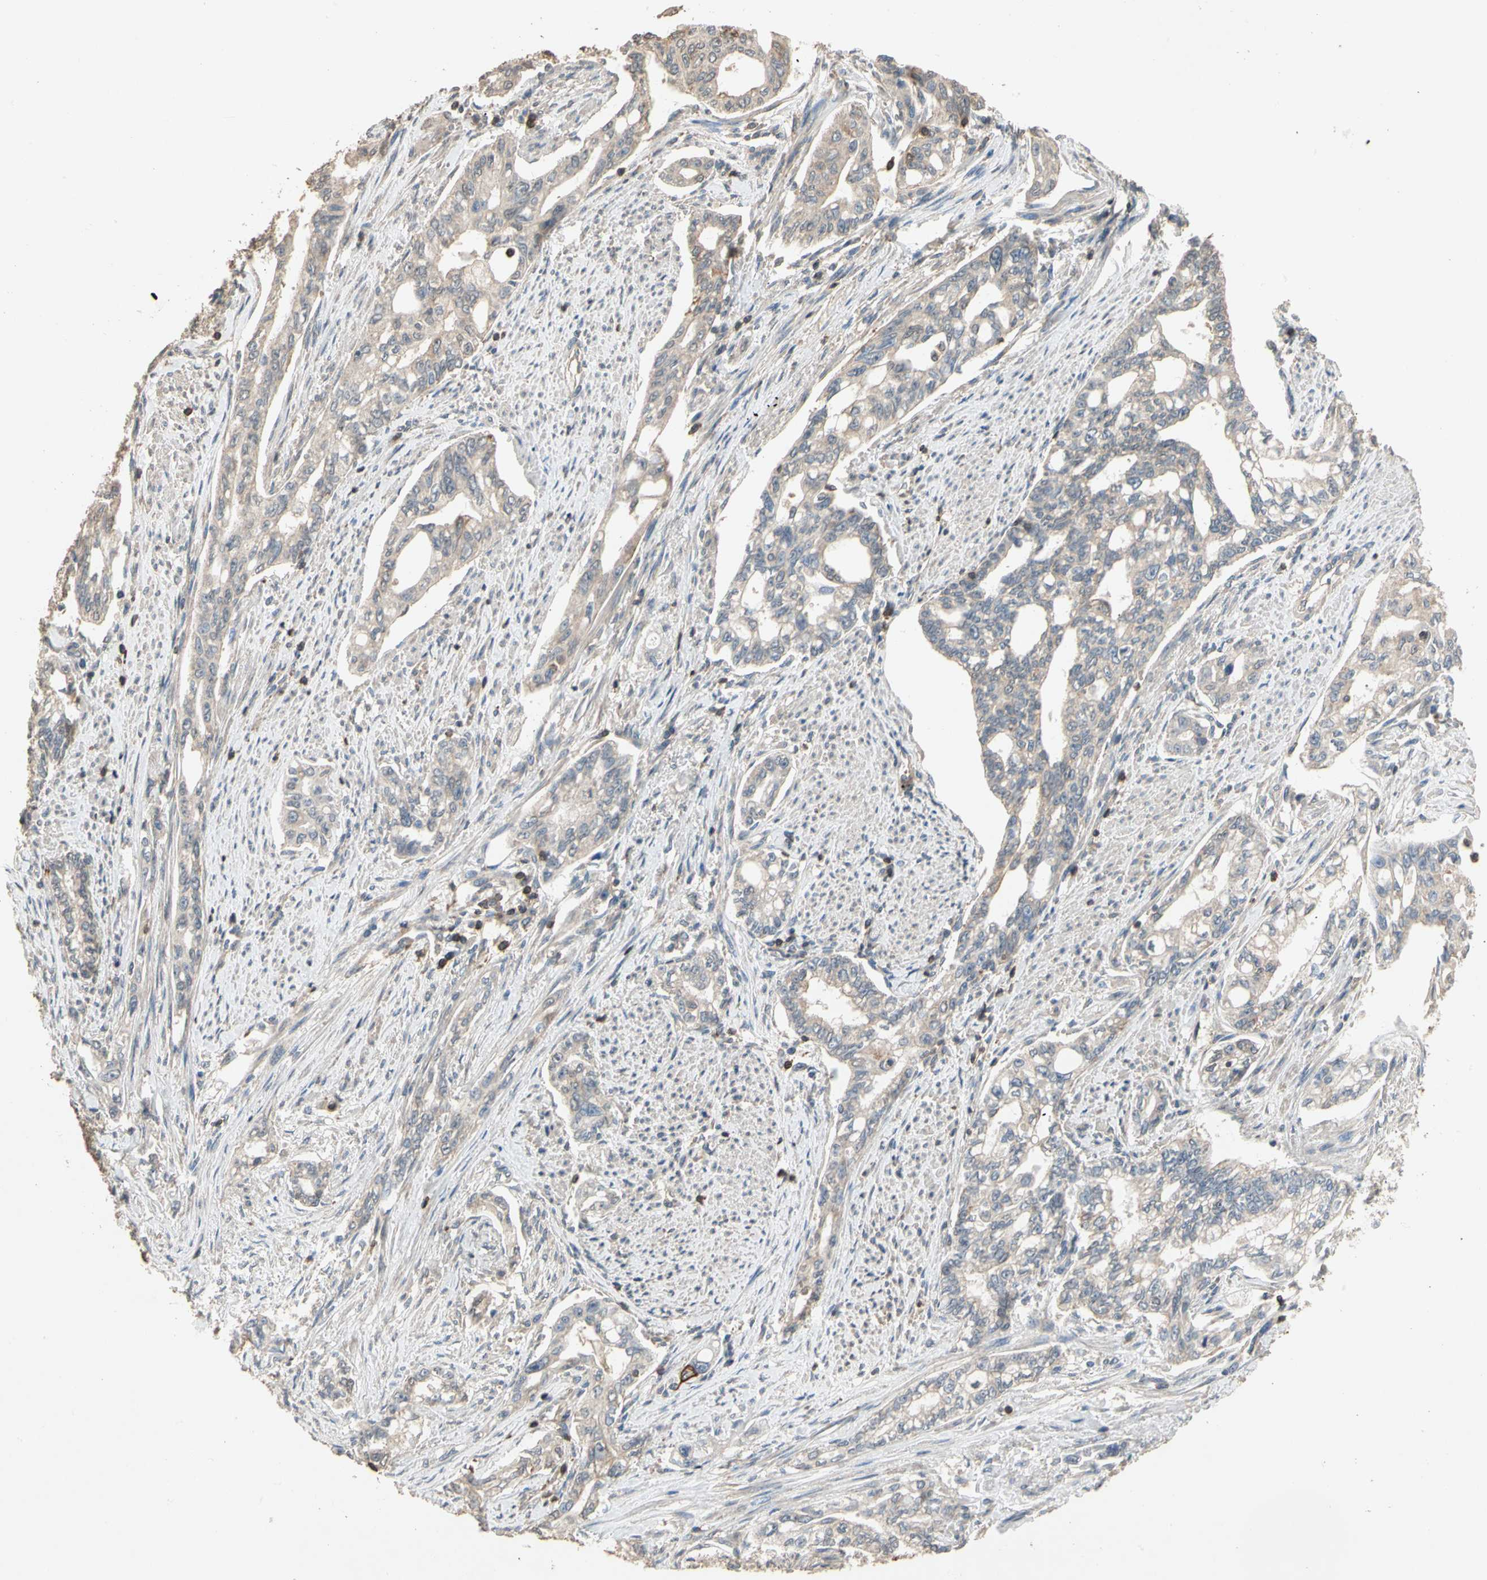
{"staining": {"intensity": "negative", "quantity": "none", "location": "none"}, "tissue": "pancreatic cancer", "cell_type": "Tumor cells", "image_type": "cancer", "snomed": [{"axis": "morphology", "description": "Normal tissue, NOS"}, {"axis": "topography", "description": "Pancreas"}], "caption": "The photomicrograph demonstrates no staining of tumor cells in pancreatic cancer.", "gene": "MAP3K10", "patient": {"sex": "male", "age": 42}}